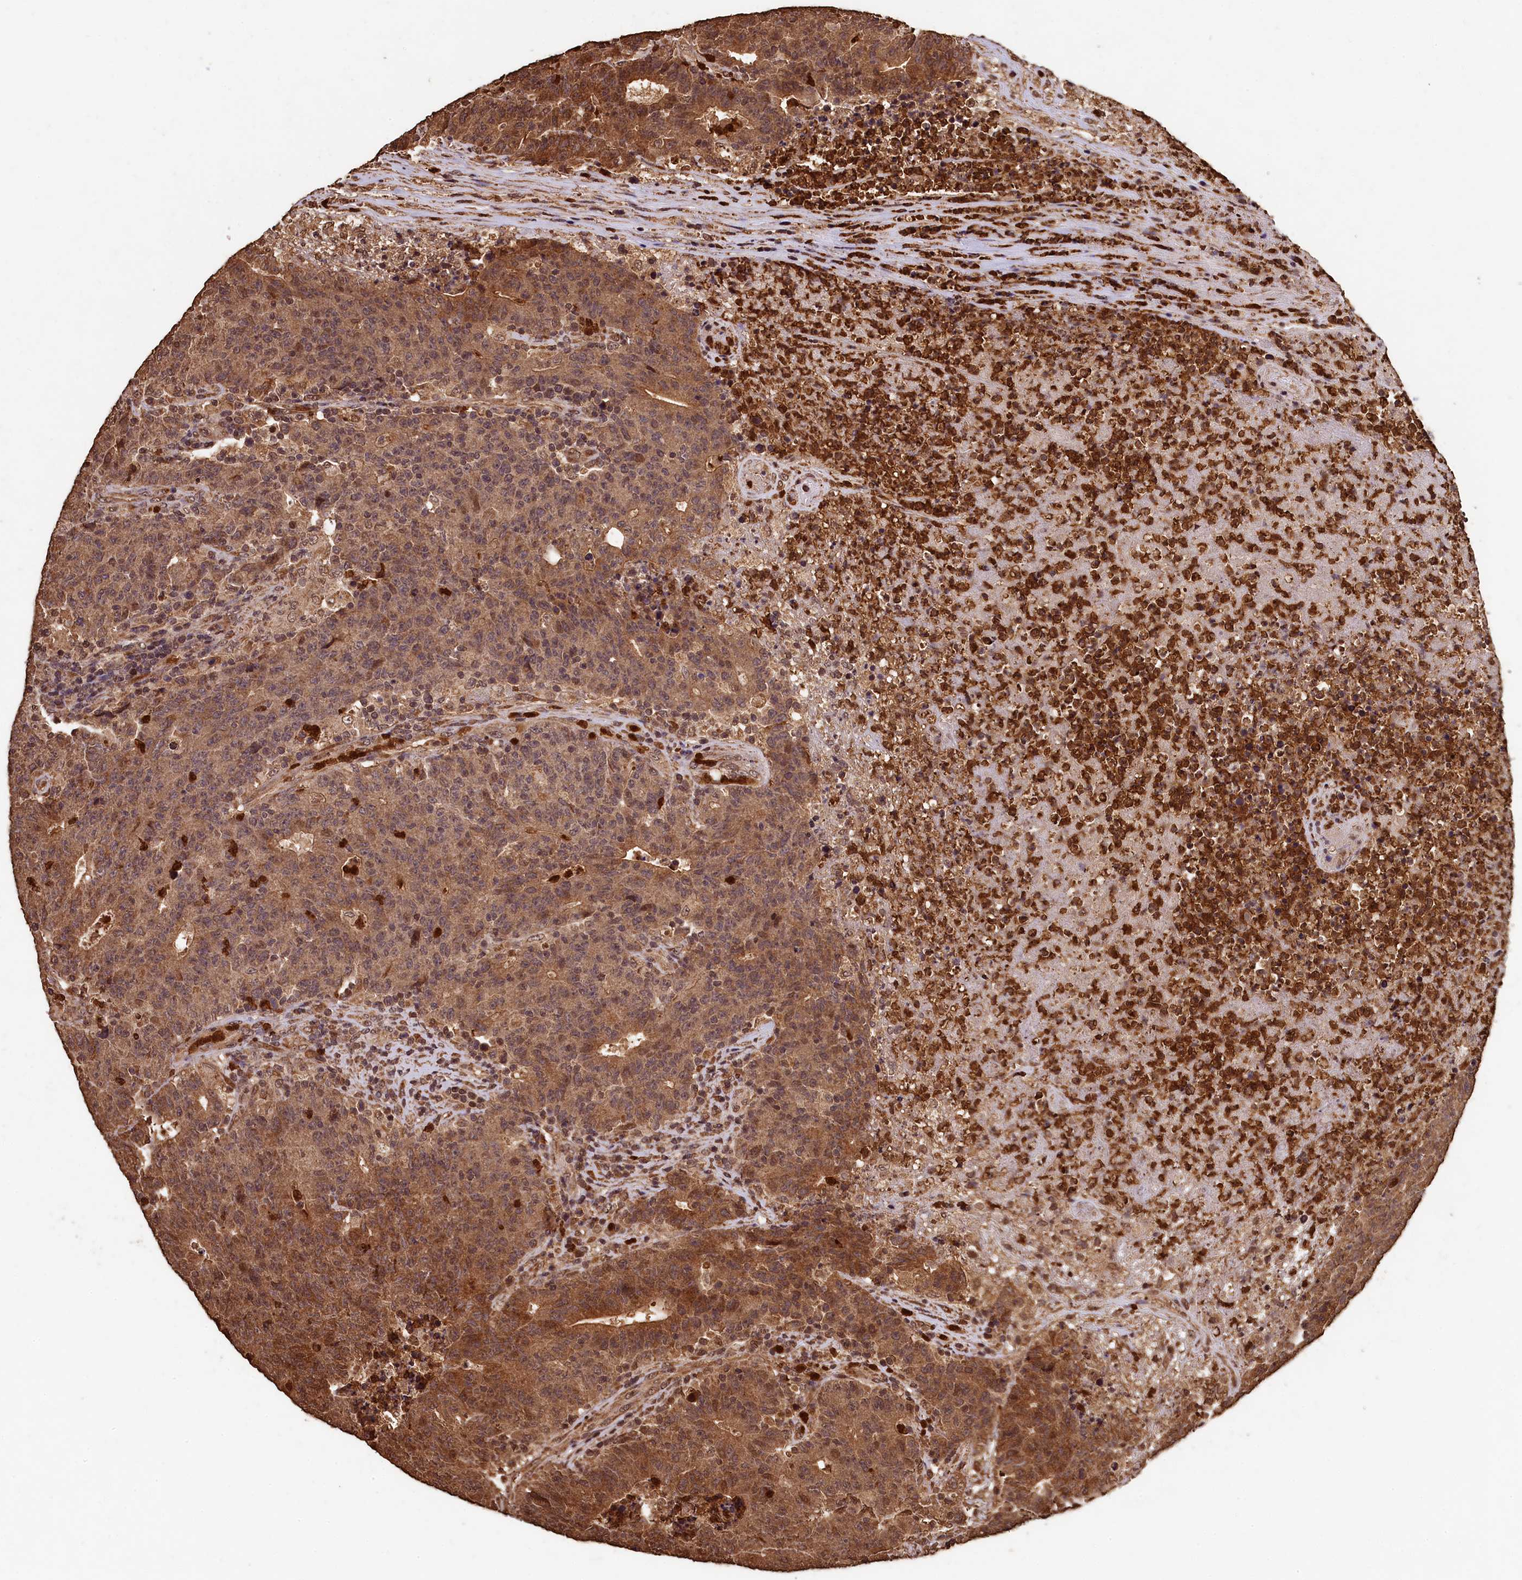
{"staining": {"intensity": "moderate", "quantity": ">75%", "location": "cytoplasmic/membranous,nuclear"}, "tissue": "colorectal cancer", "cell_type": "Tumor cells", "image_type": "cancer", "snomed": [{"axis": "morphology", "description": "Adenocarcinoma, NOS"}, {"axis": "topography", "description": "Colon"}], "caption": "Human colorectal cancer stained for a protein (brown) shows moderate cytoplasmic/membranous and nuclear positive positivity in about >75% of tumor cells.", "gene": "CEP57L1", "patient": {"sex": "female", "age": 75}}